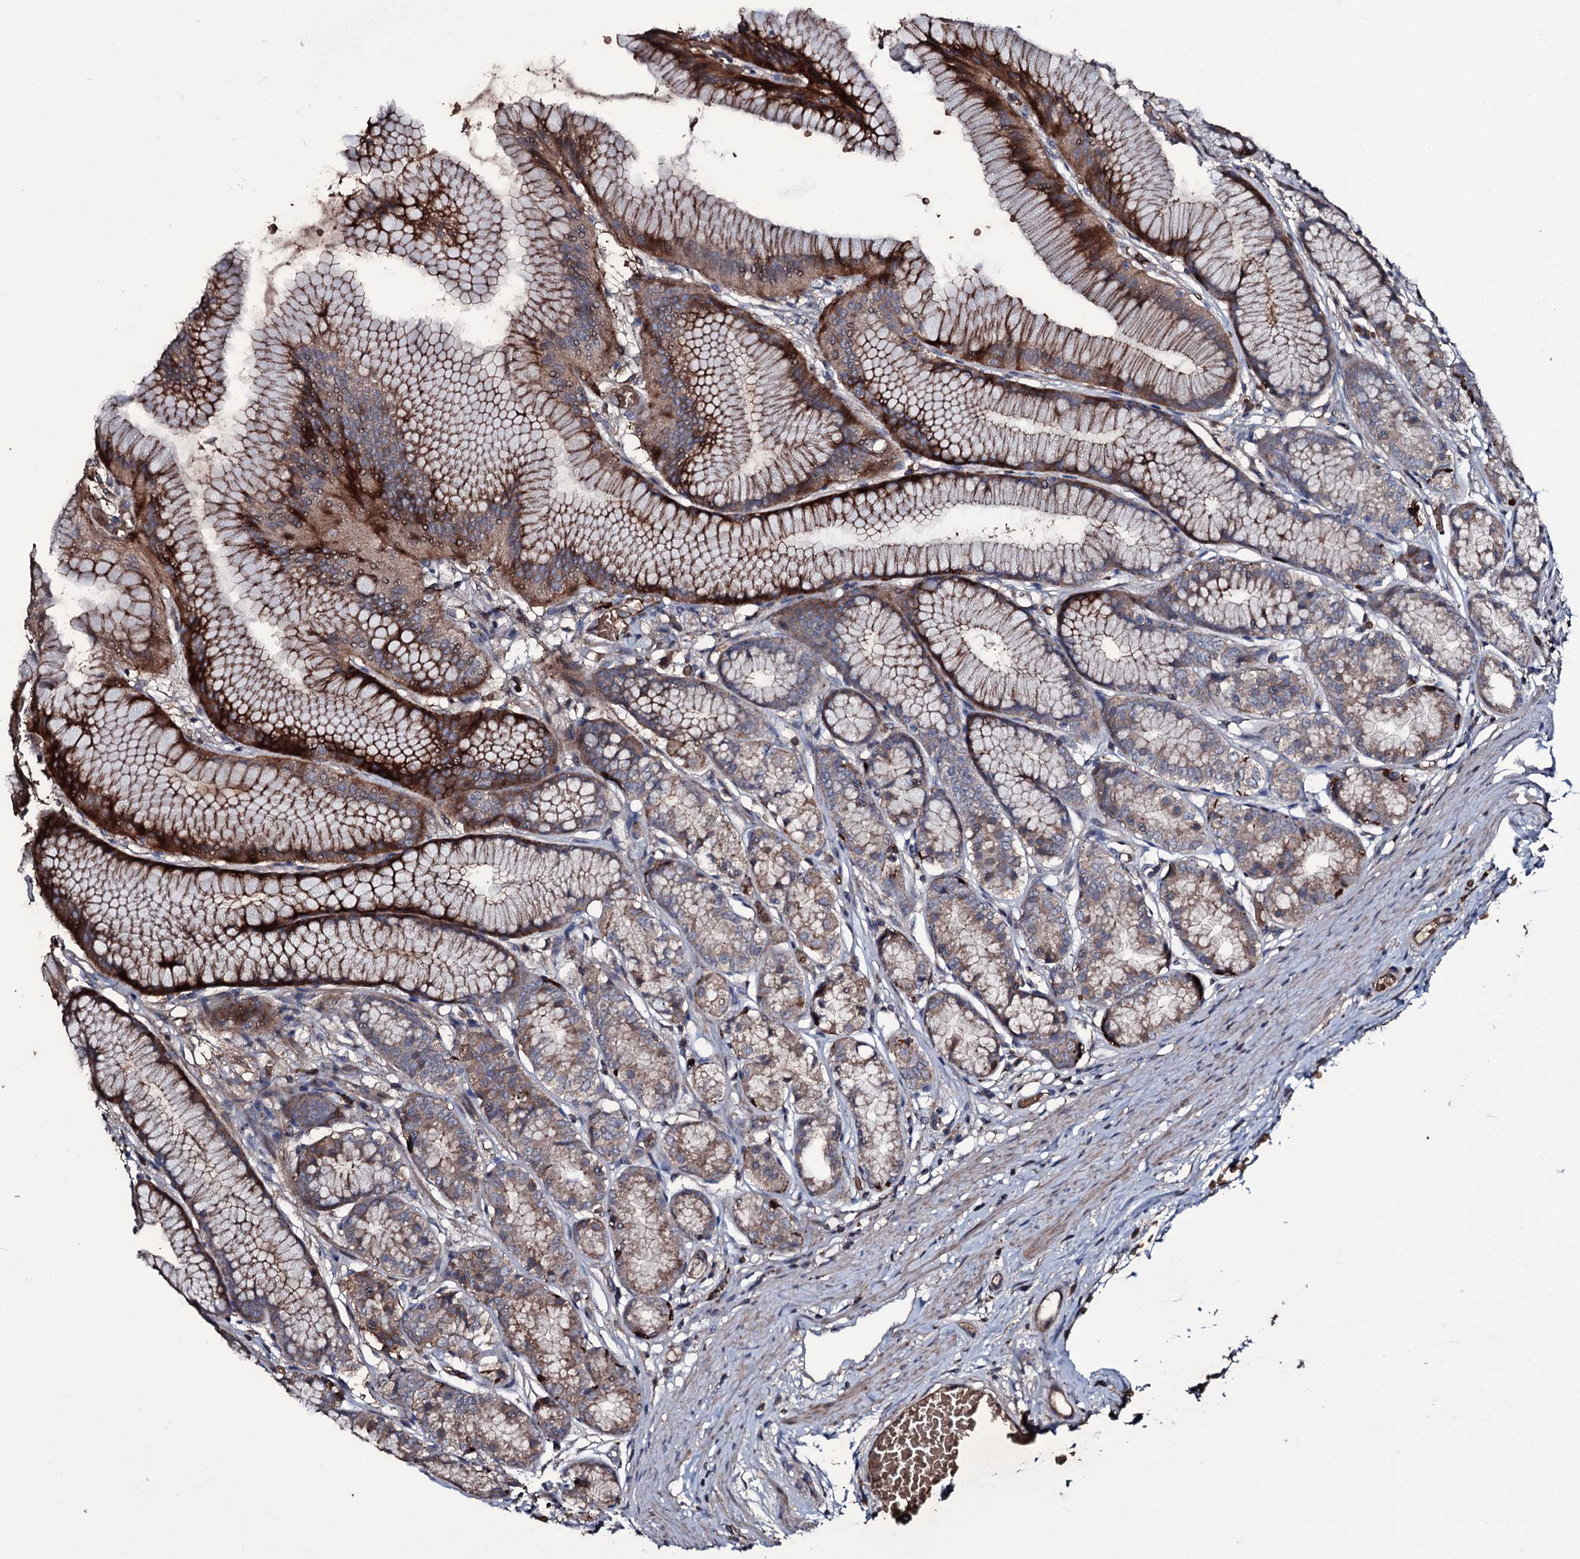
{"staining": {"intensity": "strong", "quantity": "25%-75%", "location": "cytoplasmic/membranous"}, "tissue": "stomach", "cell_type": "Glandular cells", "image_type": "normal", "snomed": [{"axis": "morphology", "description": "Normal tissue, NOS"}, {"axis": "morphology", "description": "Adenocarcinoma, NOS"}, {"axis": "morphology", "description": "Adenocarcinoma, High grade"}, {"axis": "topography", "description": "Stomach, upper"}, {"axis": "topography", "description": "Stomach"}], "caption": "Immunohistochemistry (IHC) image of normal human stomach stained for a protein (brown), which reveals high levels of strong cytoplasmic/membranous positivity in about 25%-75% of glandular cells.", "gene": "ZSWIM8", "patient": {"sex": "female", "age": 65}}